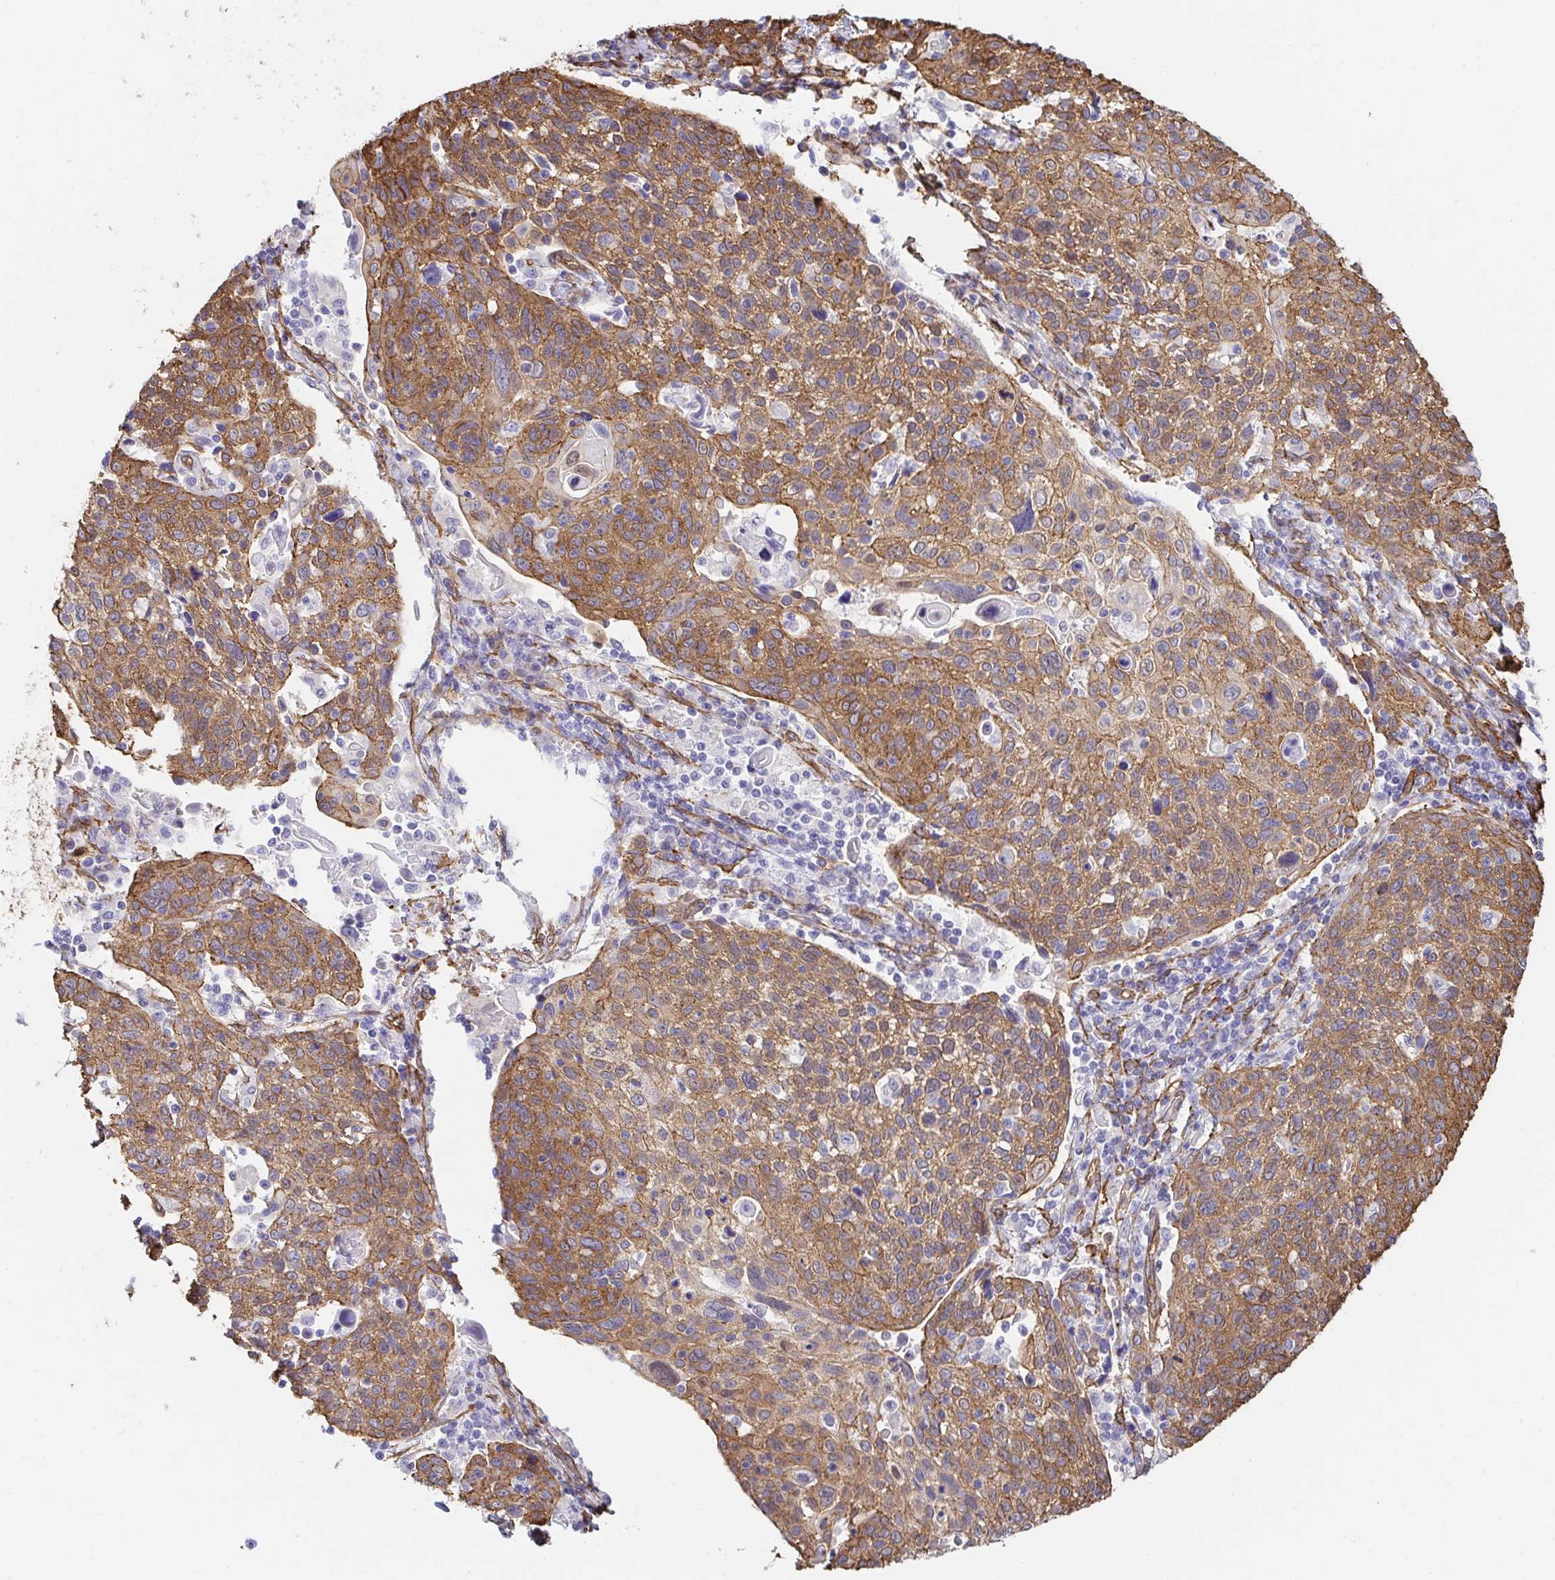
{"staining": {"intensity": "moderate", "quantity": ">75%", "location": "cytoplasmic/membranous"}, "tissue": "cervical cancer", "cell_type": "Tumor cells", "image_type": "cancer", "snomed": [{"axis": "morphology", "description": "Squamous cell carcinoma, NOS"}, {"axis": "topography", "description": "Cervix"}], "caption": "Immunohistochemistry (IHC) of human squamous cell carcinoma (cervical) shows medium levels of moderate cytoplasmic/membranous staining in approximately >75% of tumor cells. The protein of interest is stained brown, and the nuclei are stained in blue (DAB (3,3'-diaminobenzidine) IHC with brightfield microscopy, high magnification).", "gene": "CTTN", "patient": {"sex": "female", "age": 61}}